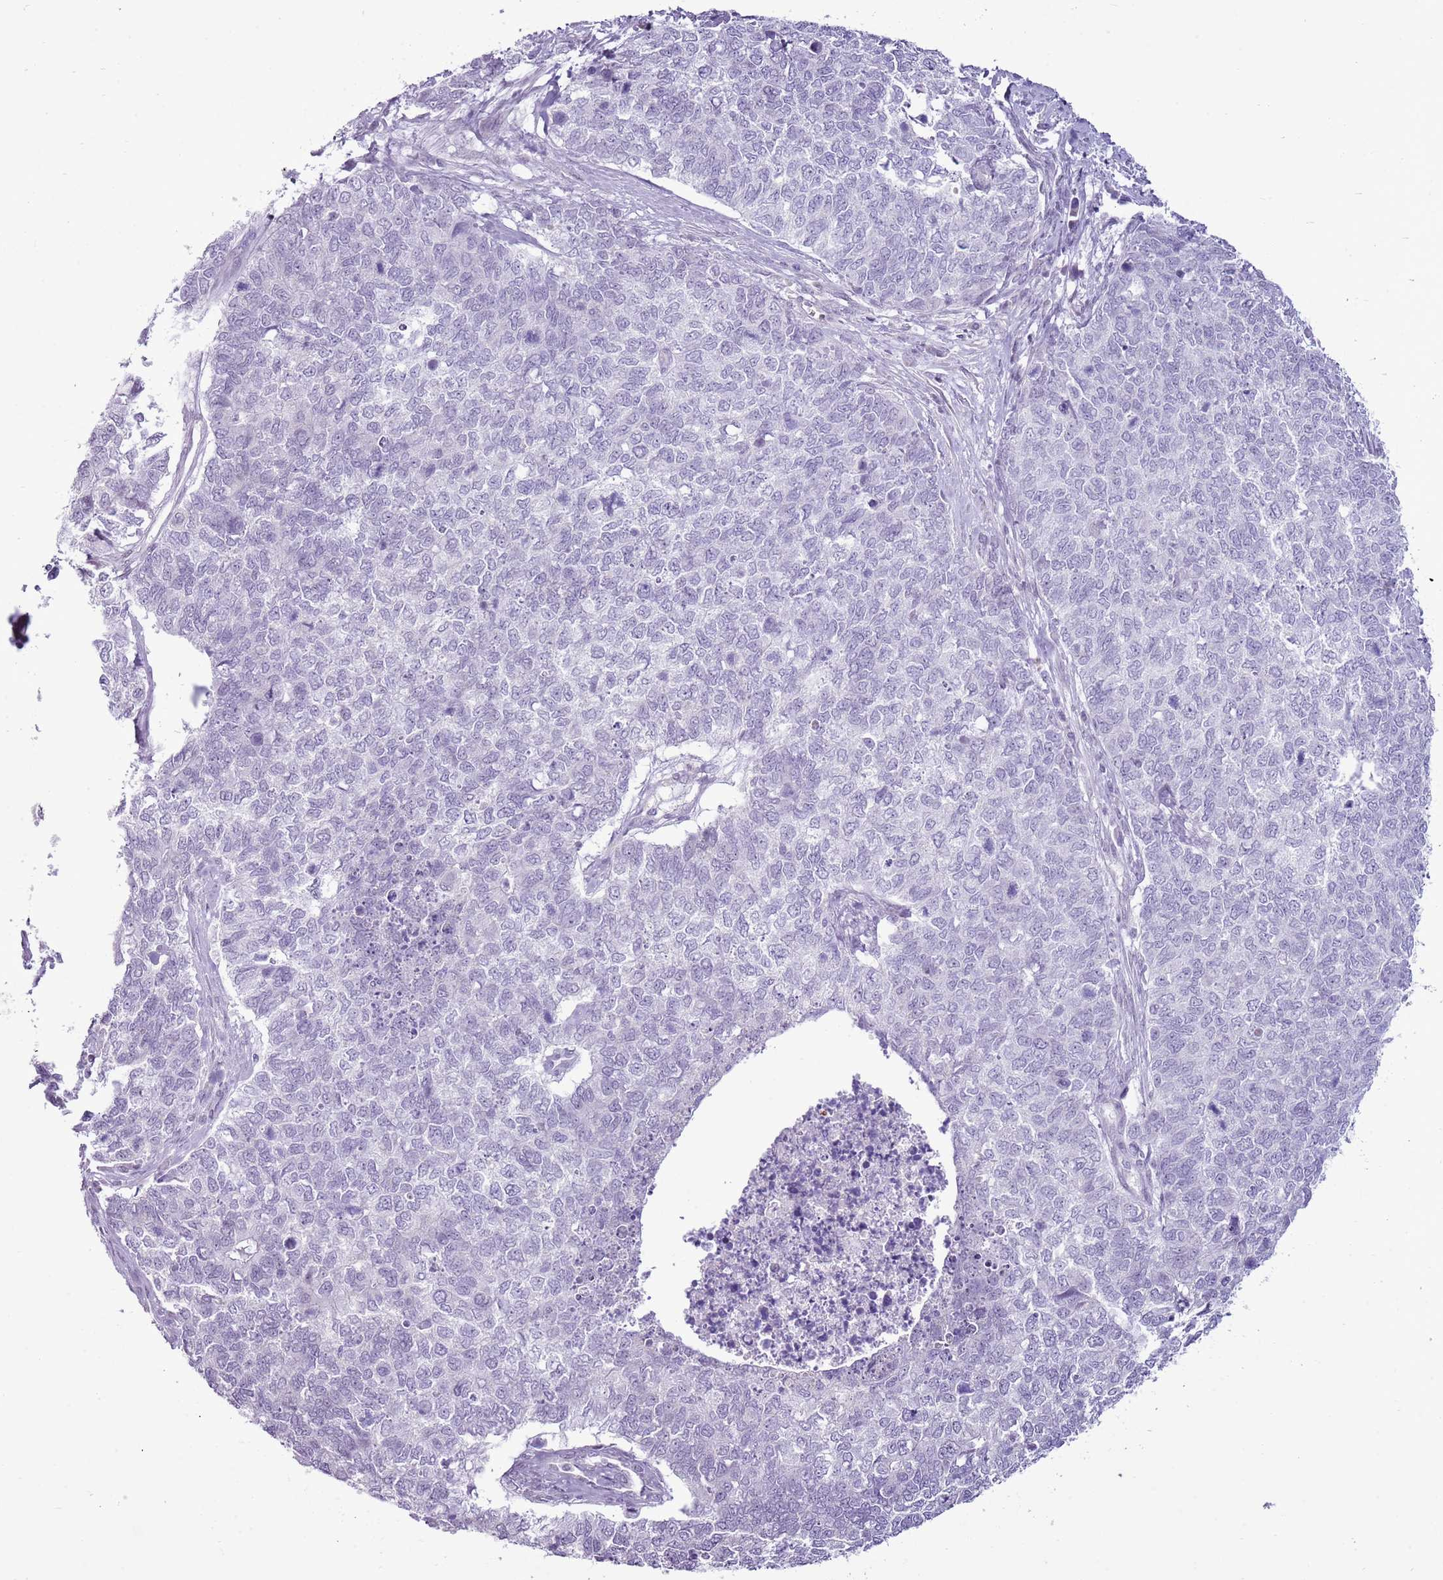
{"staining": {"intensity": "negative", "quantity": "none", "location": "none"}, "tissue": "cervical cancer", "cell_type": "Tumor cells", "image_type": "cancer", "snomed": [{"axis": "morphology", "description": "Squamous cell carcinoma, NOS"}, {"axis": "topography", "description": "Cervix"}], "caption": "DAB (3,3'-diaminobenzidine) immunohistochemical staining of cervical cancer (squamous cell carcinoma) demonstrates no significant staining in tumor cells.", "gene": "RPL3L", "patient": {"sex": "female", "age": 63}}